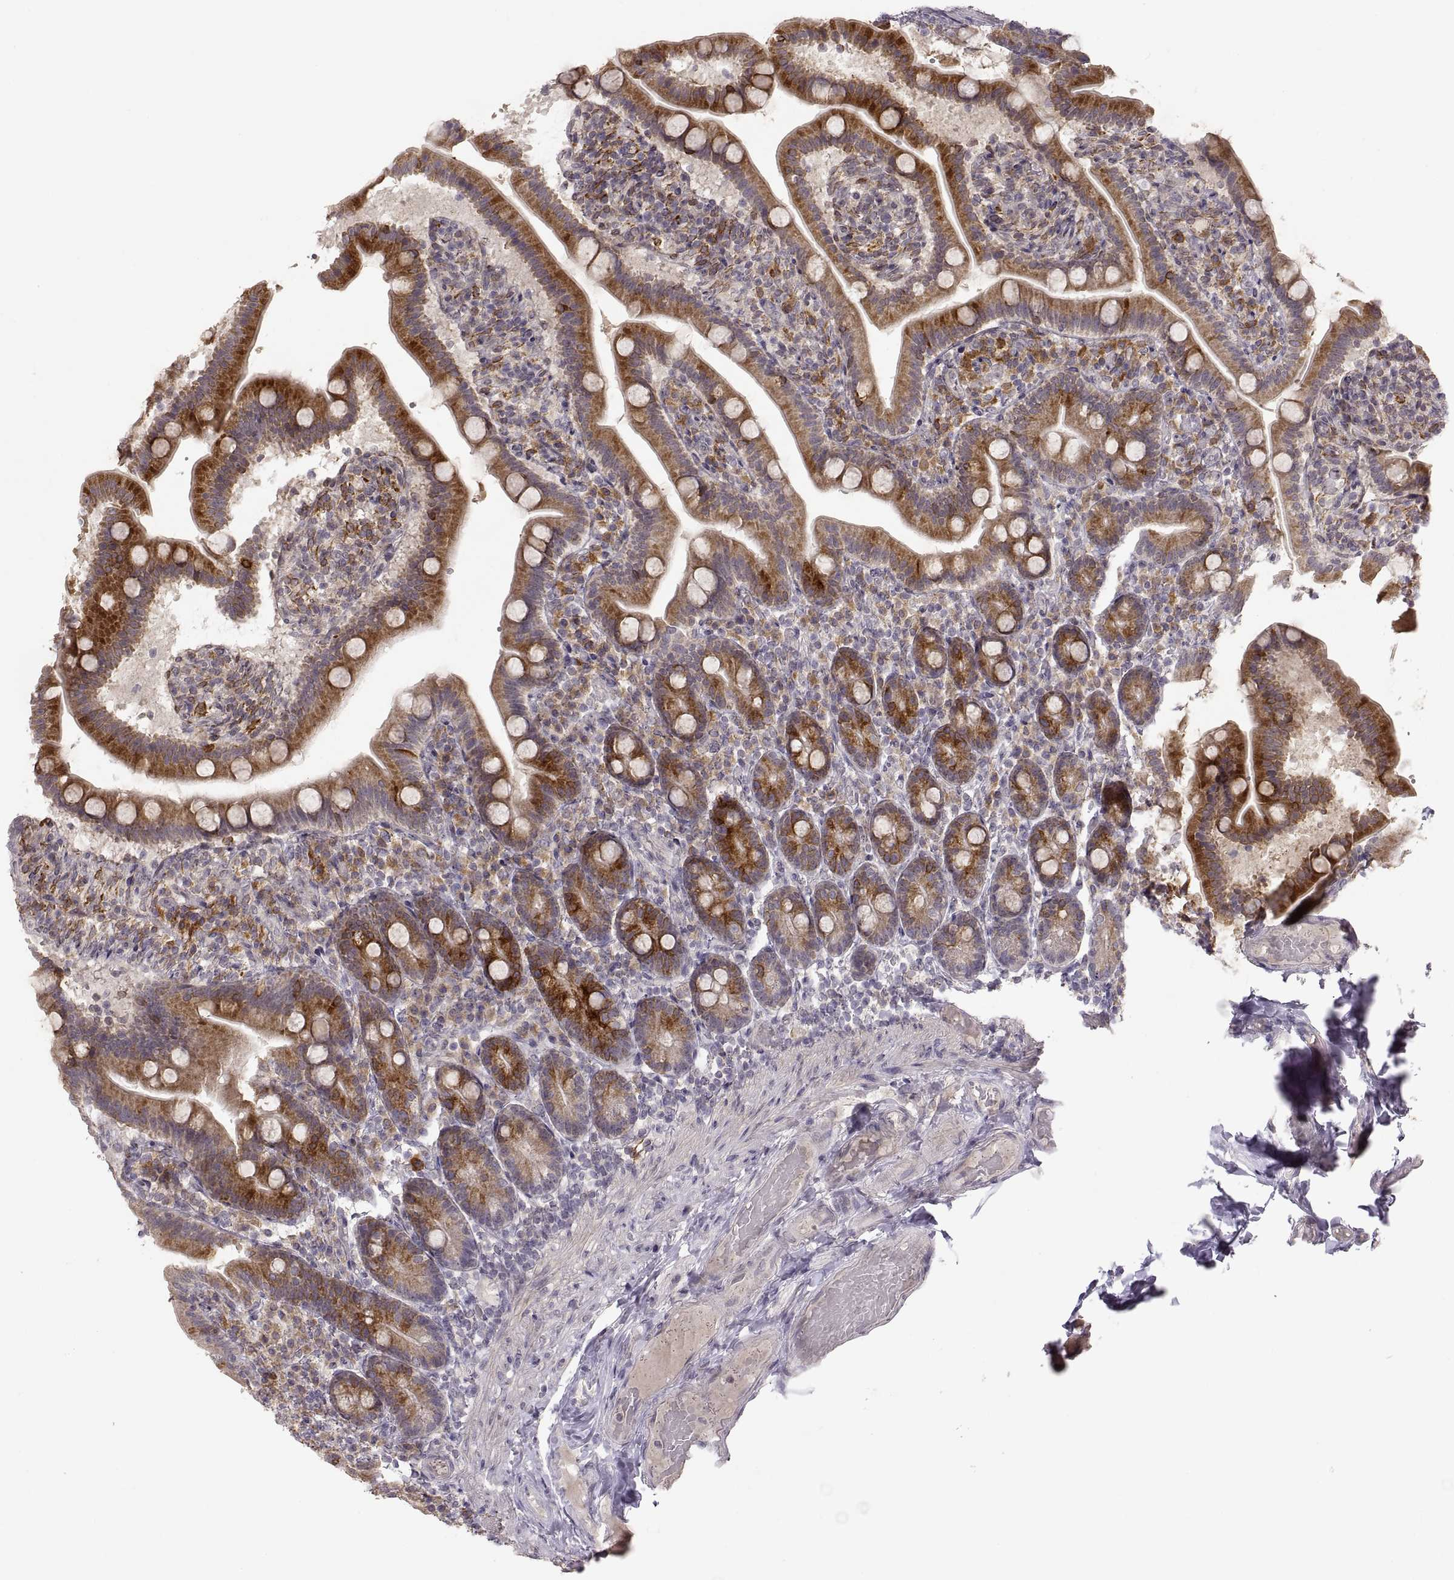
{"staining": {"intensity": "strong", "quantity": "25%-75%", "location": "cytoplasmic/membranous"}, "tissue": "small intestine", "cell_type": "Glandular cells", "image_type": "normal", "snomed": [{"axis": "morphology", "description": "Normal tissue, NOS"}, {"axis": "topography", "description": "Small intestine"}], "caption": "Small intestine stained for a protein (brown) displays strong cytoplasmic/membranous positive positivity in approximately 25%-75% of glandular cells.", "gene": "HMGCR", "patient": {"sex": "male", "age": 66}}